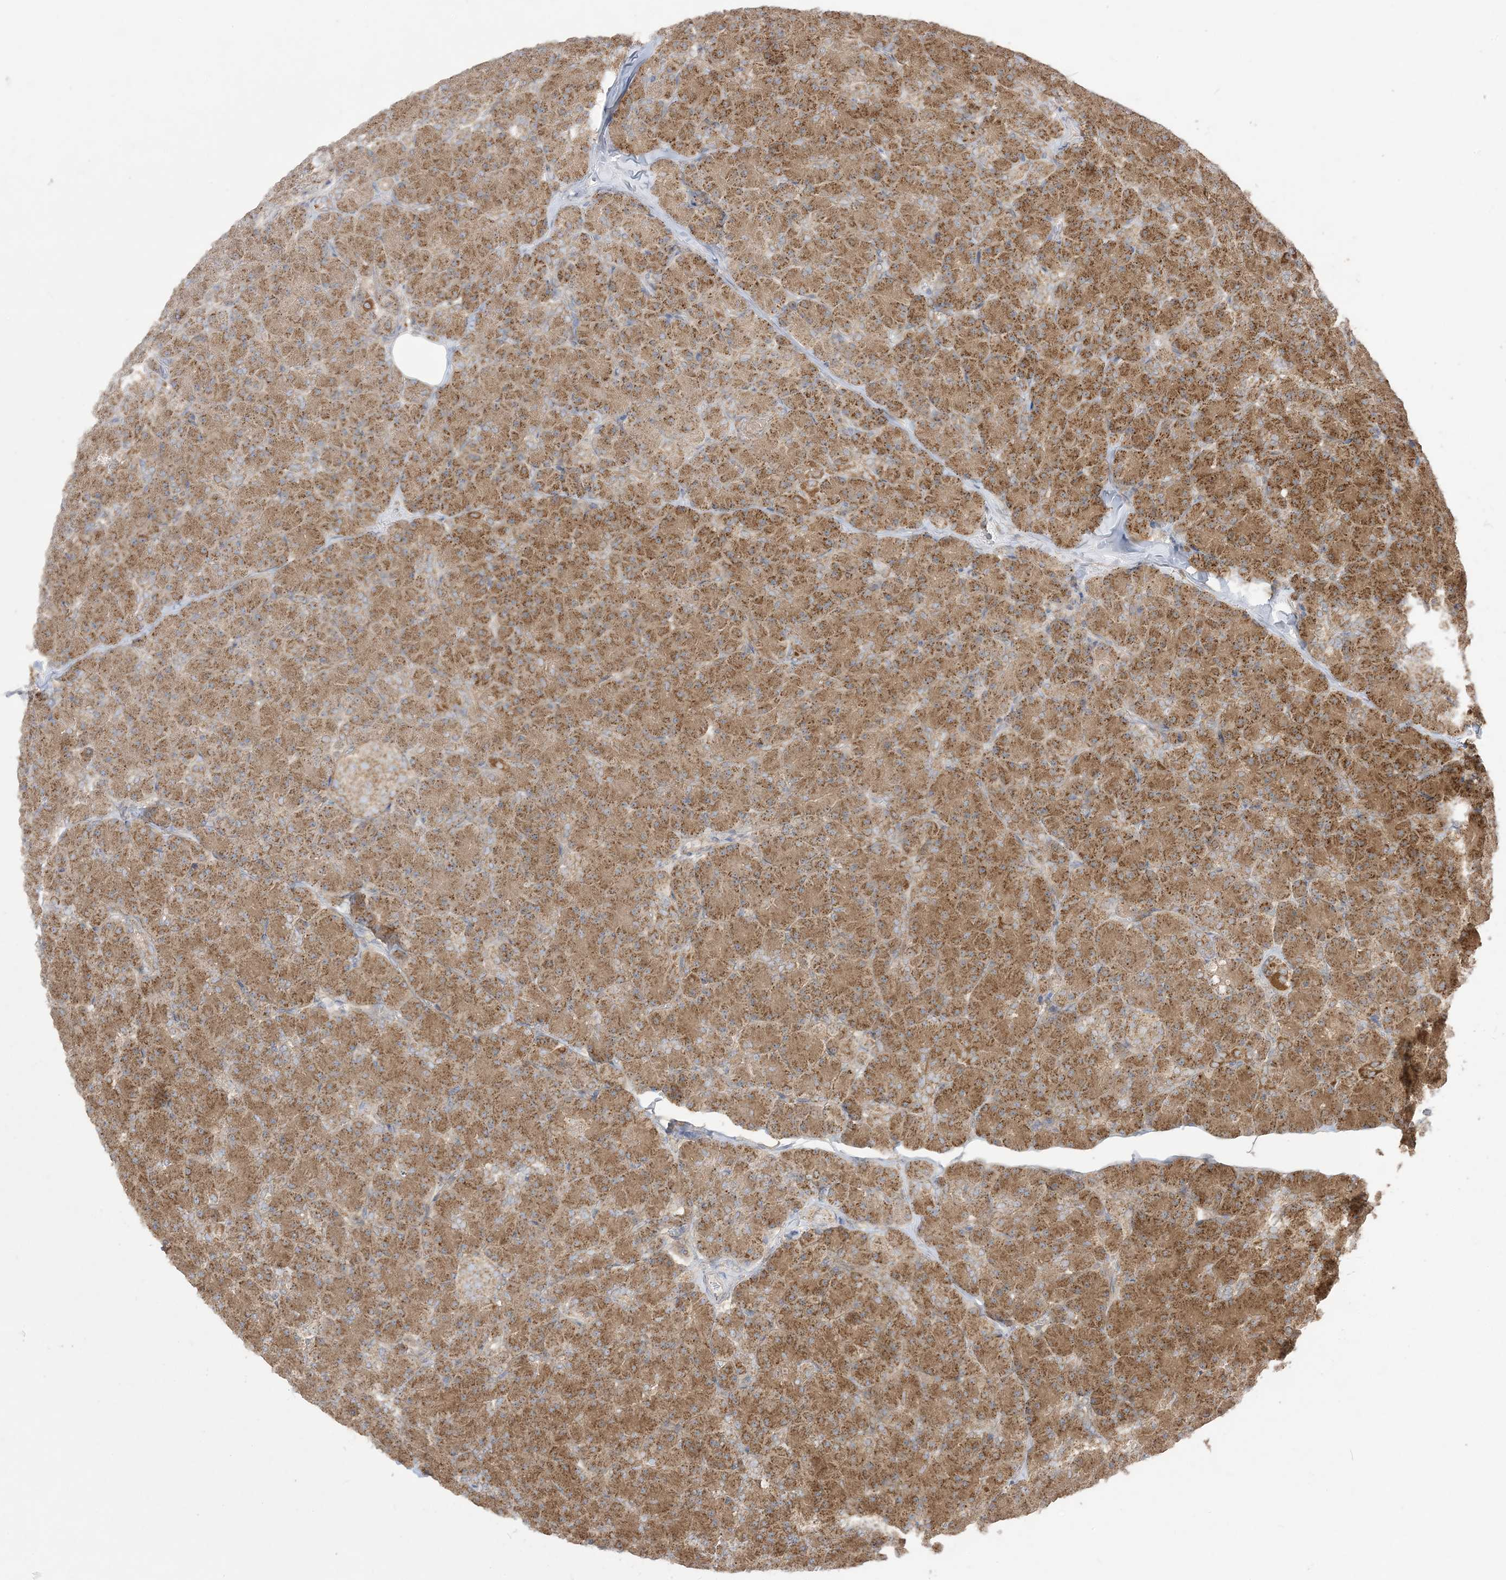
{"staining": {"intensity": "strong", "quantity": ">75%", "location": "cytoplasmic/membranous"}, "tissue": "pancreas", "cell_type": "Exocrine glandular cells", "image_type": "normal", "snomed": [{"axis": "morphology", "description": "Normal tissue, NOS"}, {"axis": "topography", "description": "Pancreas"}], "caption": "Immunohistochemical staining of unremarkable pancreas shows strong cytoplasmic/membranous protein positivity in about >75% of exocrine glandular cells.", "gene": "SIRT3", "patient": {"sex": "female", "age": 43}}